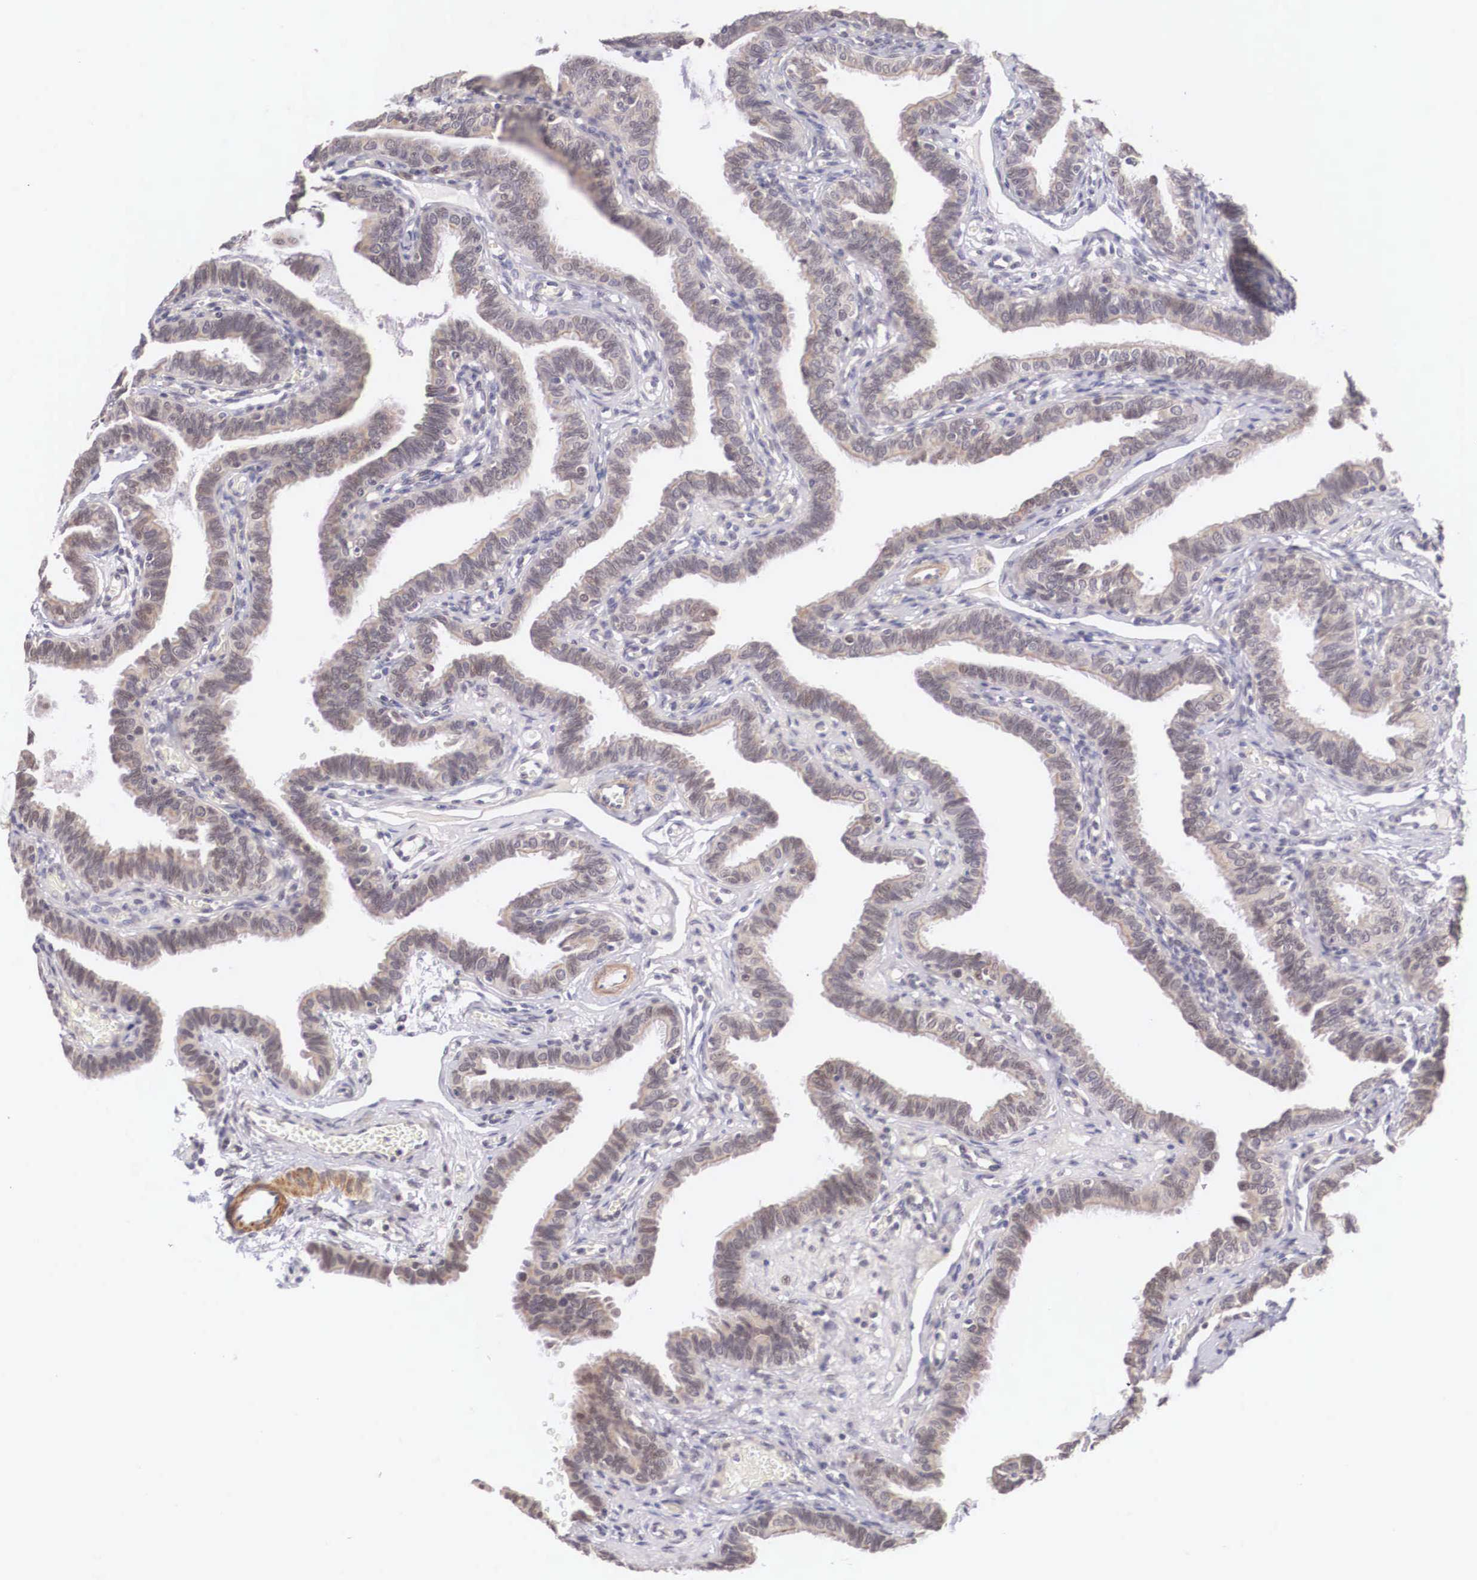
{"staining": {"intensity": "weak", "quantity": "25%-75%", "location": "nuclear"}, "tissue": "fallopian tube", "cell_type": "Glandular cells", "image_type": "normal", "snomed": [{"axis": "morphology", "description": "Normal tissue, NOS"}, {"axis": "topography", "description": "Fallopian tube"}], "caption": "IHC of benign fallopian tube displays low levels of weak nuclear expression in about 25%-75% of glandular cells.", "gene": "ZNF275", "patient": {"sex": "female", "age": 38}}